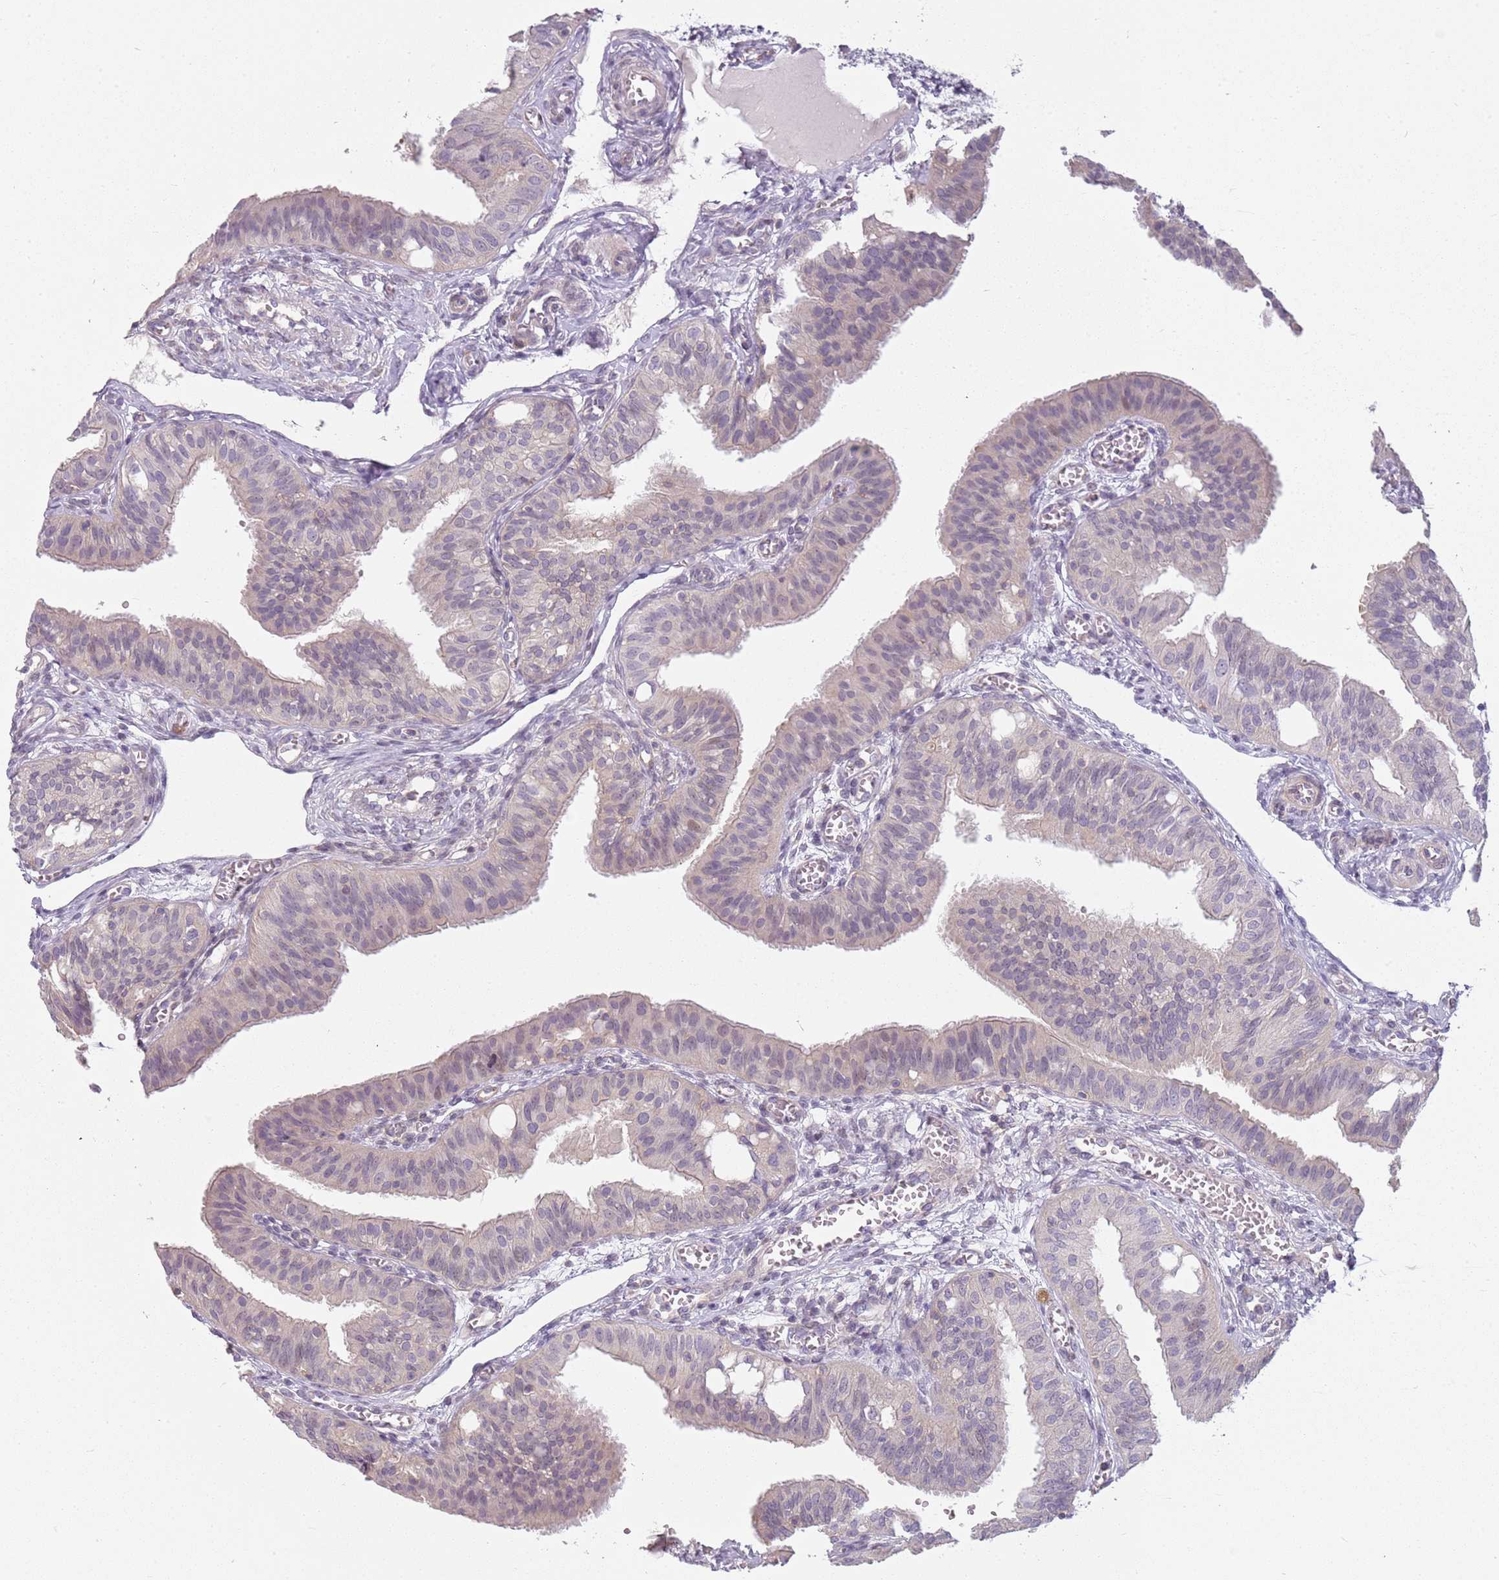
{"staining": {"intensity": "negative", "quantity": "none", "location": "none"}, "tissue": "fallopian tube", "cell_type": "Glandular cells", "image_type": "normal", "snomed": [{"axis": "morphology", "description": "Normal tissue, NOS"}, {"axis": "topography", "description": "Fallopian tube"}, {"axis": "topography", "description": "Ovary"}], "caption": "The photomicrograph displays no staining of glandular cells in unremarkable fallopian tube.", "gene": "DEFB116", "patient": {"sex": "female", "age": 42}}